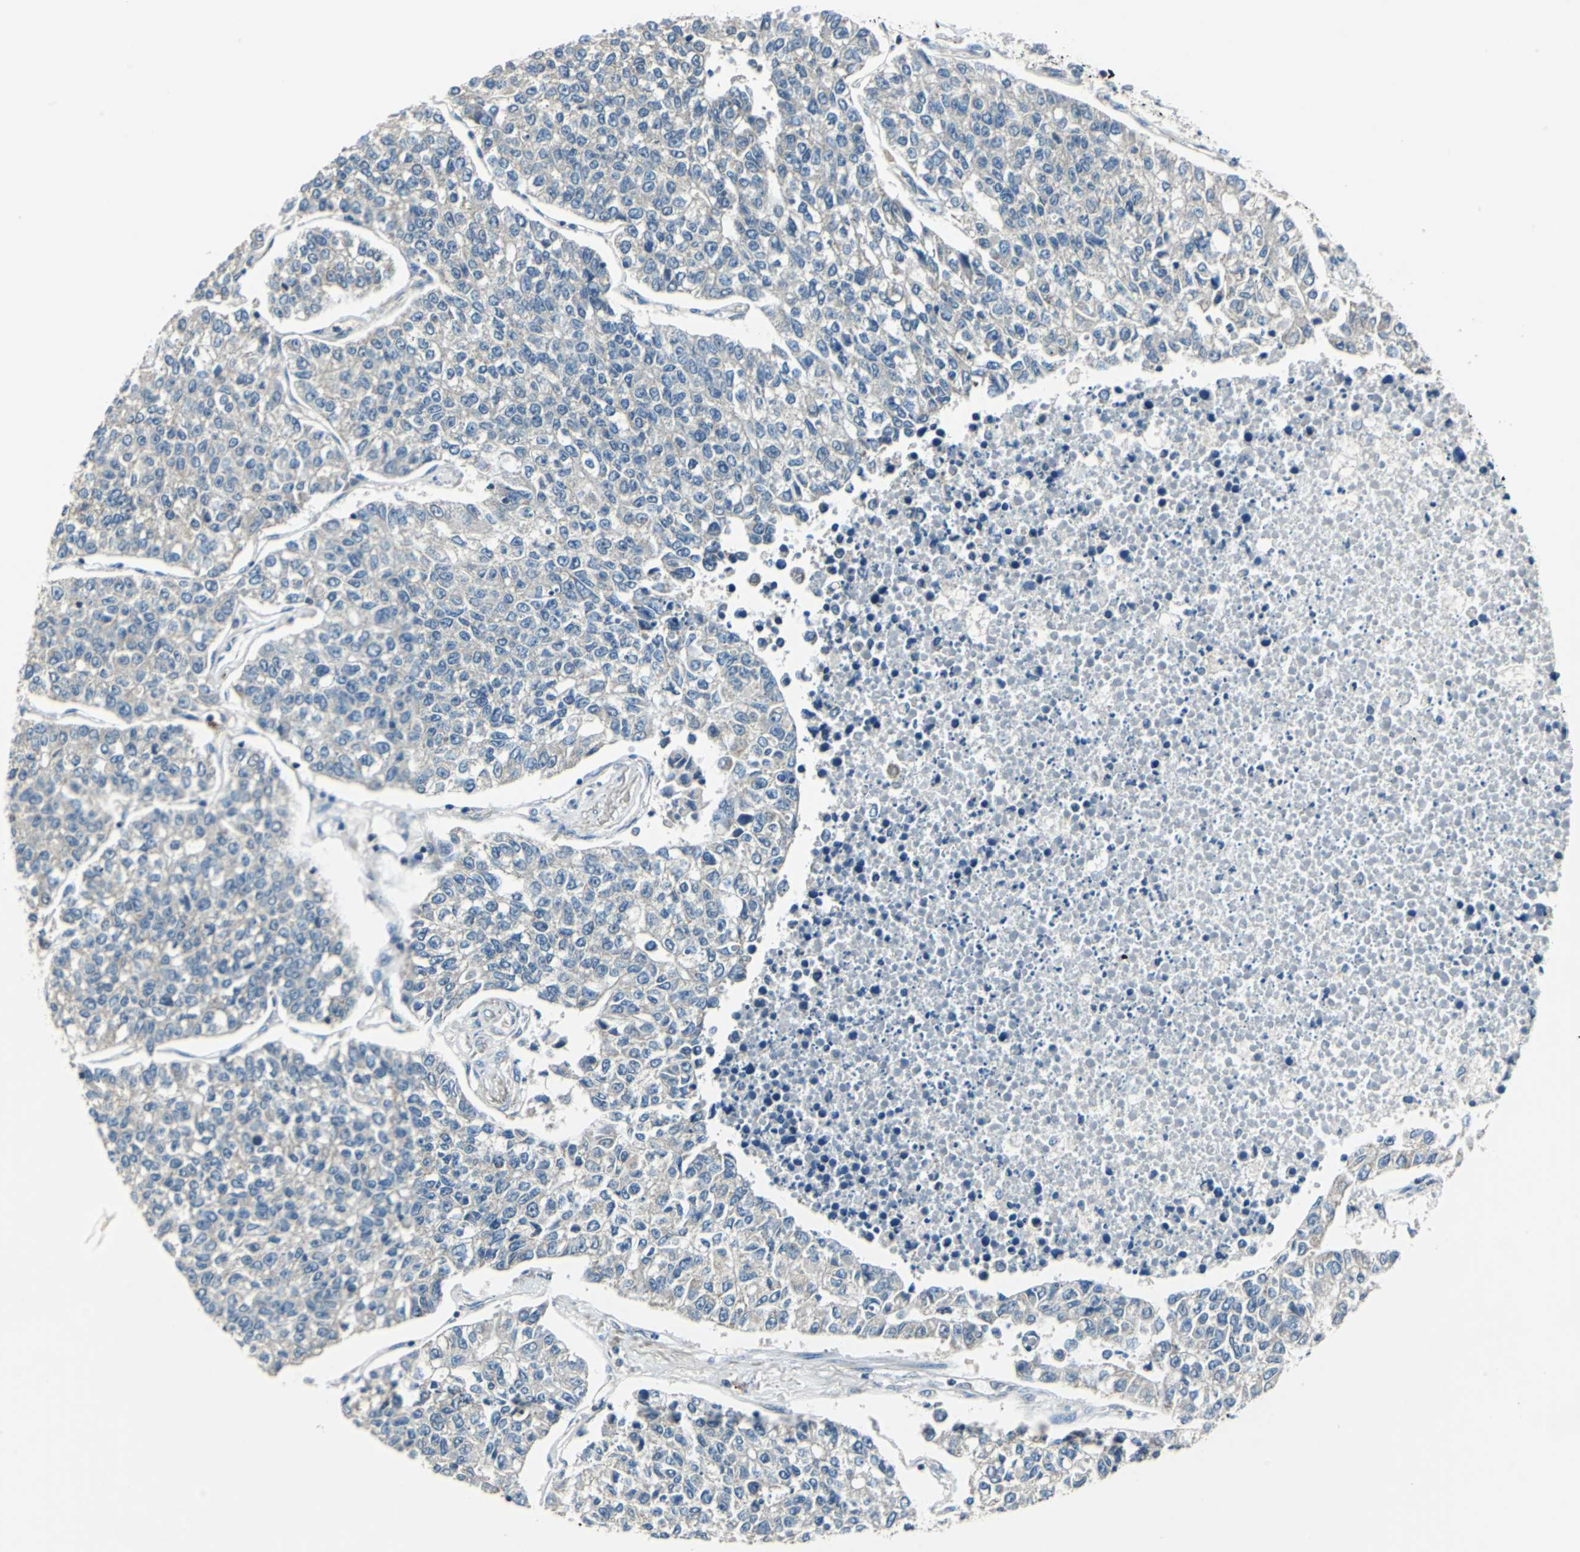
{"staining": {"intensity": "negative", "quantity": "none", "location": "none"}, "tissue": "lung cancer", "cell_type": "Tumor cells", "image_type": "cancer", "snomed": [{"axis": "morphology", "description": "Adenocarcinoma, NOS"}, {"axis": "topography", "description": "Lung"}], "caption": "Human adenocarcinoma (lung) stained for a protein using immunohistochemistry (IHC) exhibits no expression in tumor cells.", "gene": "CPA3", "patient": {"sex": "male", "age": 49}}